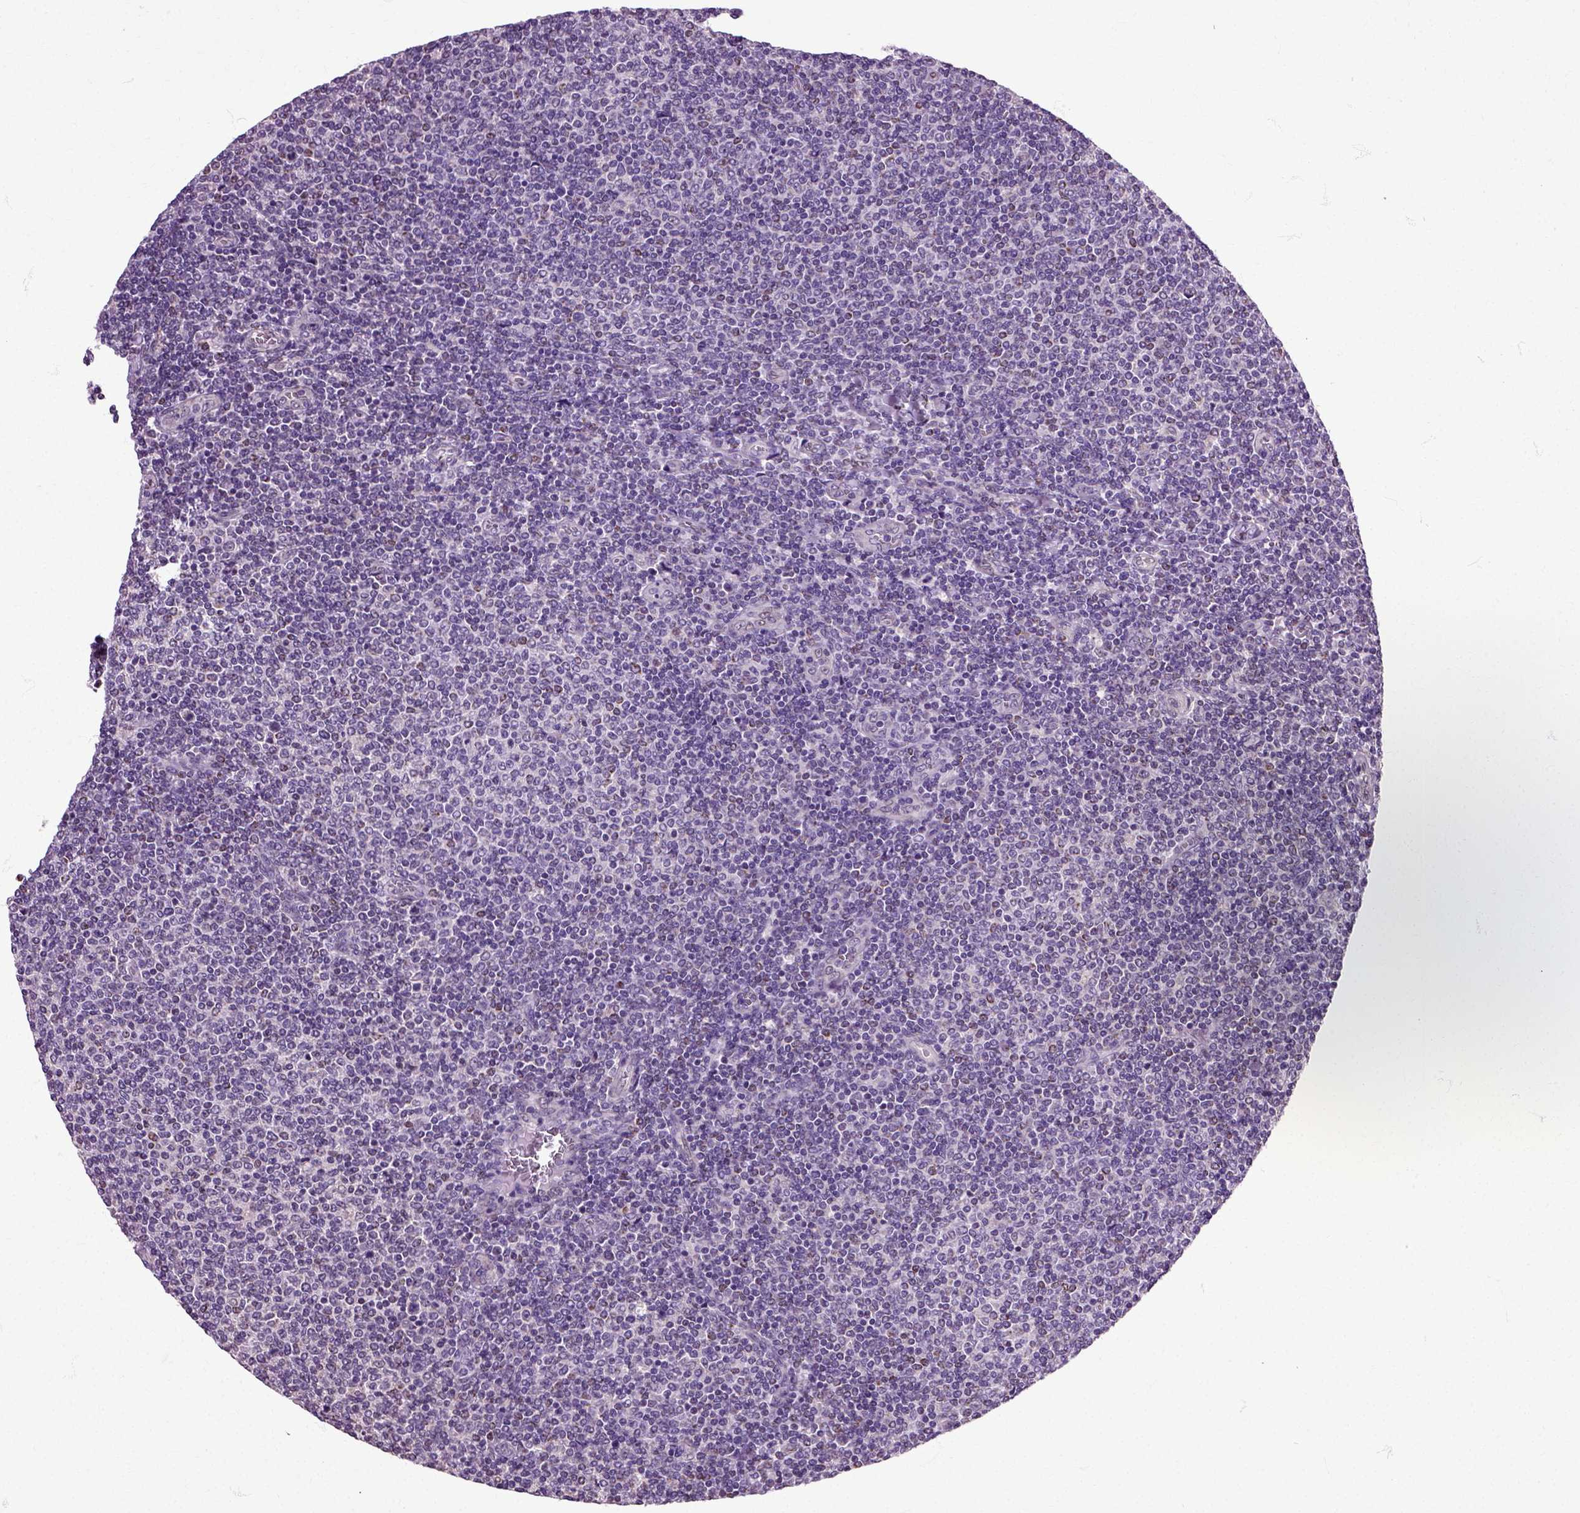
{"staining": {"intensity": "negative", "quantity": "none", "location": "none"}, "tissue": "lymphoma", "cell_type": "Tumor cells", "image_type": "cancer", "snomed": [{"axis": "morphology", "description": "Malignant lymphoma, non-Hodgkin's type, Low grade"}, {"axis": "topography", "description": "Lymph node"}], "caption": "The immunohistochemistry micrograph has no significant expression in tumor cells of lymphoma tissue.", "gene": "HSPA2", "patient": {"sex": "male", "age": 52}}